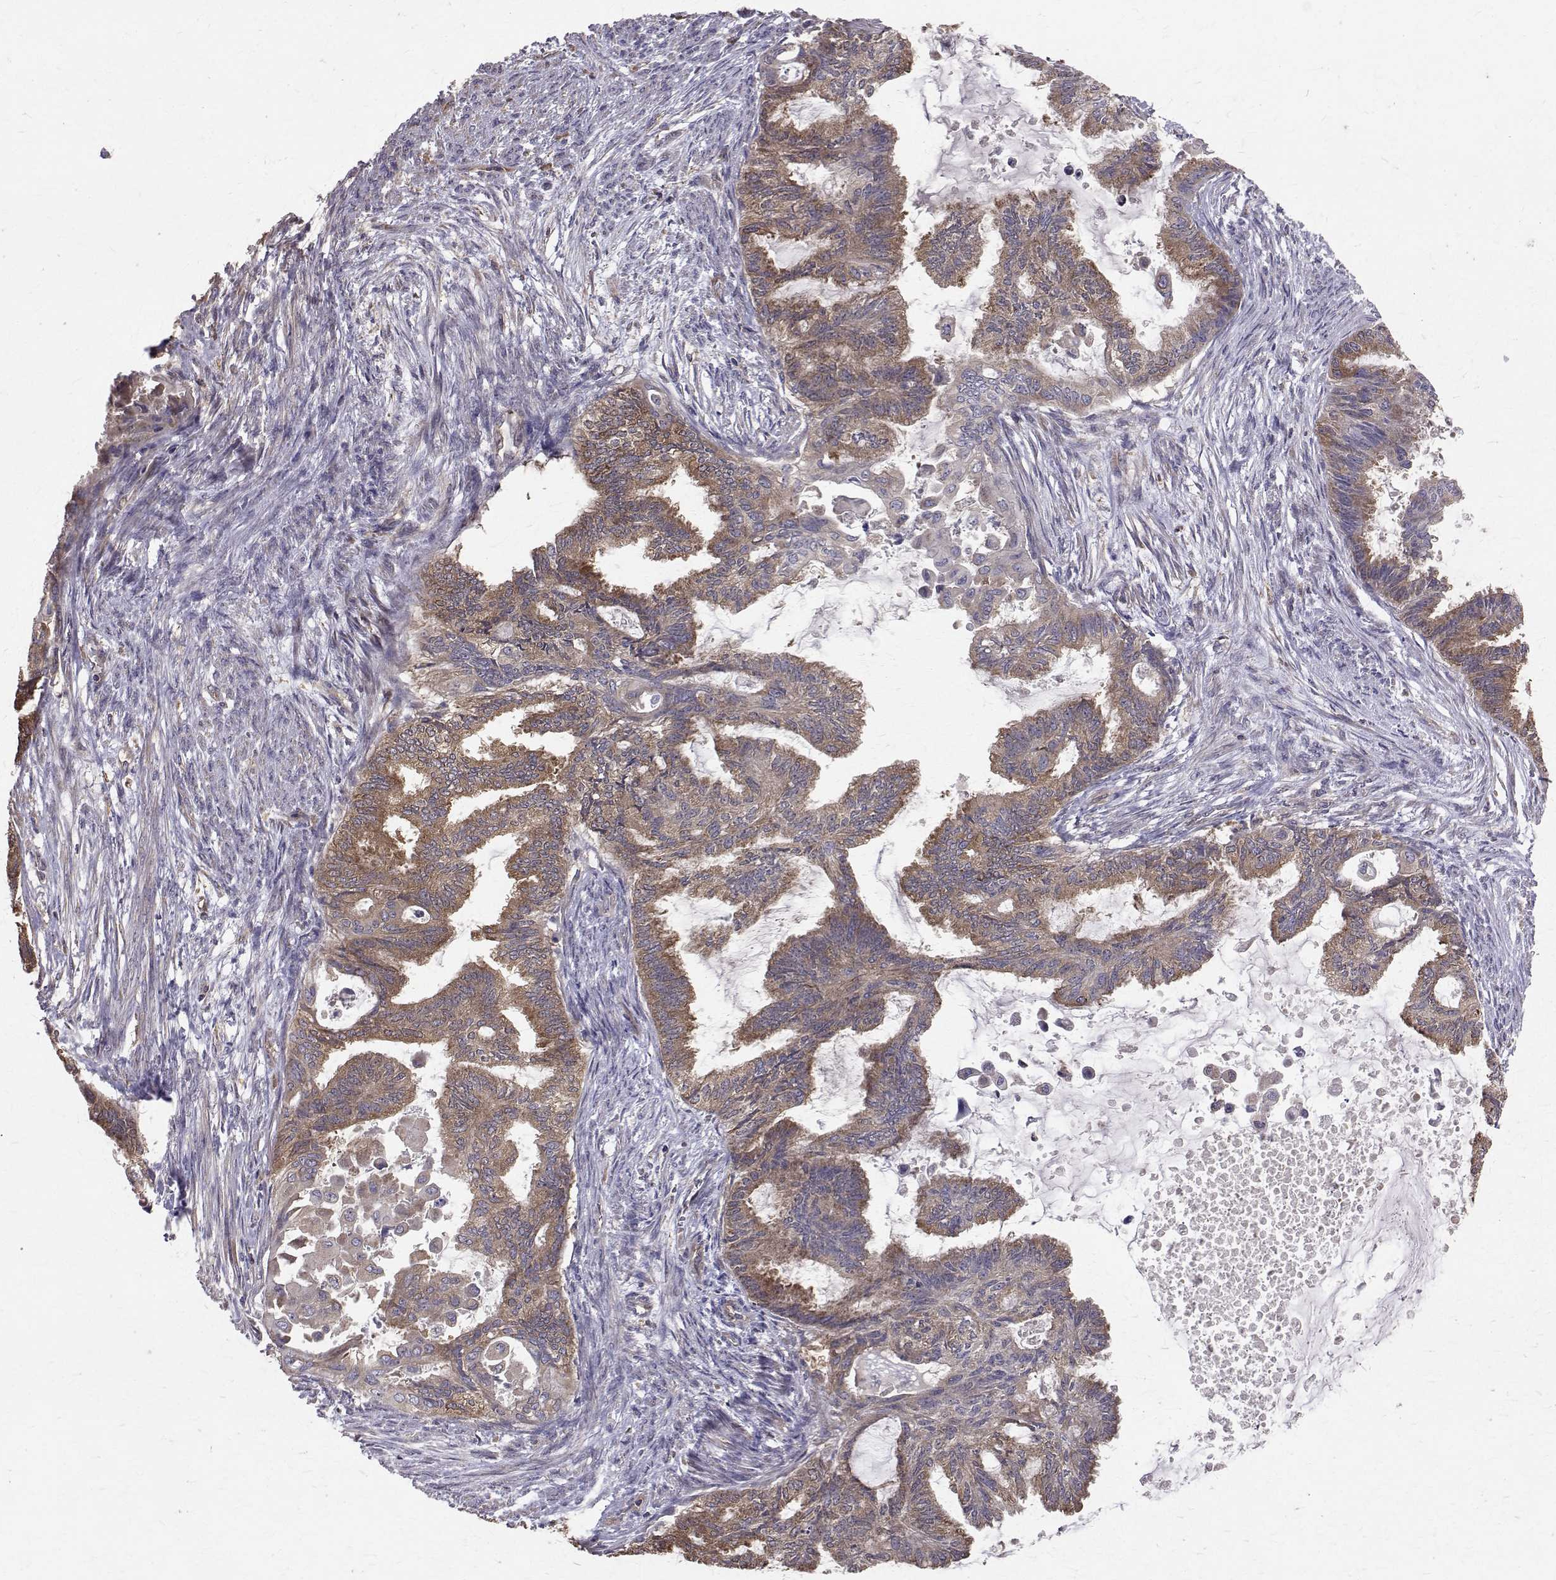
{"staining": {"intensity": "moderate", "quantity": ">75%", "location": "cytoplasmic/membranous"}, "tissue": "endometrial cancer", "cell_type": "Tumor cells", "image_type": "cancer", "snomed": [{"axis": "morphology", "description": "Adenocarcinoma, NOS"}, {"axis": "topography", "description": "Endometrium"}], "caption": "Endometrial cancer was stained to show a protein in brown. There is medium levels of moderate cytoplasmic/membranous expression in approximately >75% of tumor cells.", "gene": "FARSB", "patient": {"sex": "female", "age": 86}}